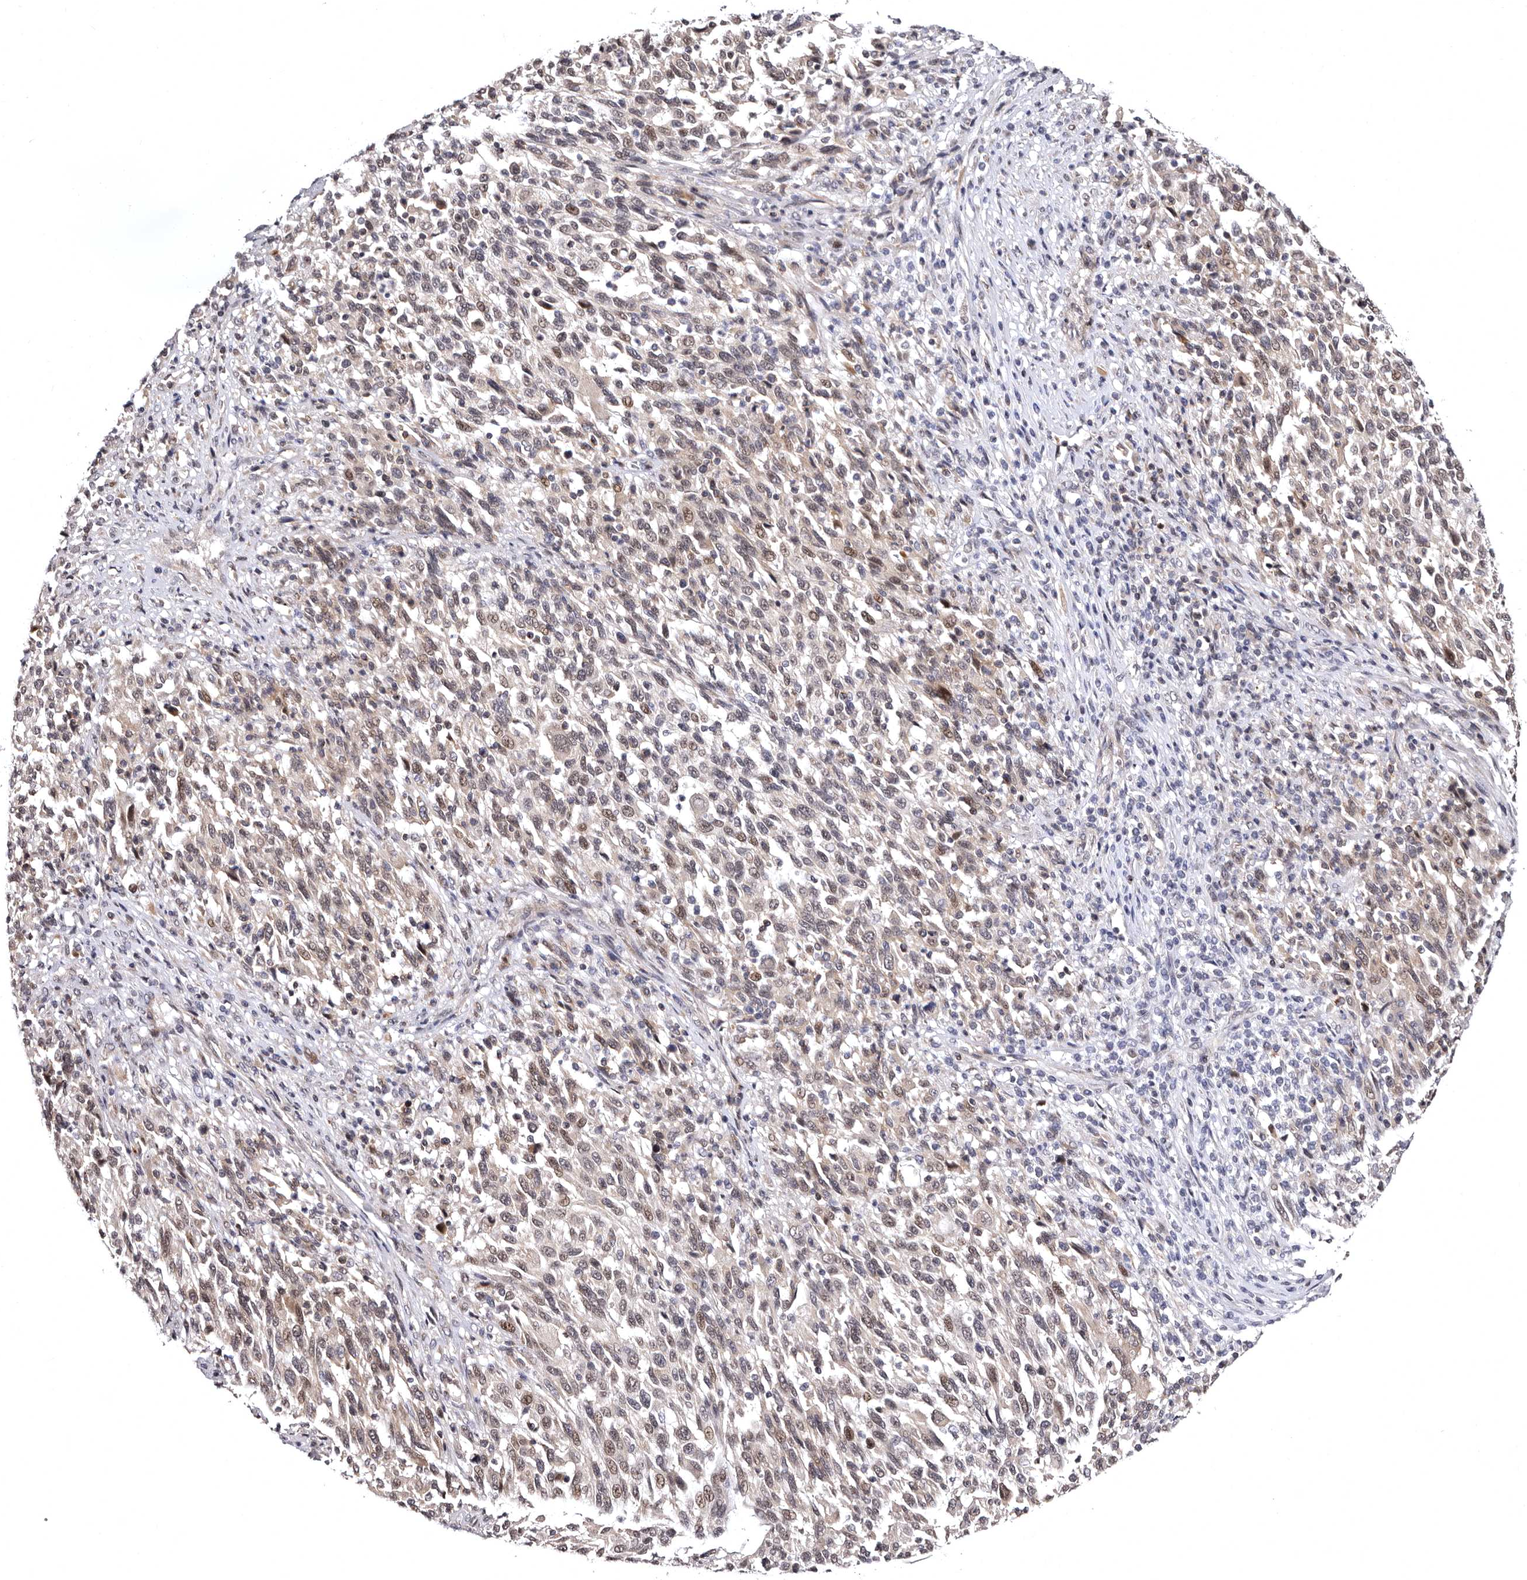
{"staining": {"intensity": "weak", "quantity": "25%-75%", "location": "cytoplasmic/membranous,nuclear"}, "tissue": "melanoma", "cell_type": "Tumor cells", "image_type": "cancer", "snomed": [{"axis": "morphology", "description": "Malignant melanoma, Metastatic site"}, {"axis": "topography", "description": "Lymph node"}], "caption": "High-magnification brightfield microscopy of malignant melanoma (metastatic site) stained with DAB (3,3'-diaminobenzidine) (brown) and counterstained with hematoxylin (blue). tumor cells exhibit weak cytoplasmic/membranous and nuclear expression is seen in about25%-75% of cells.", "gene": "PHF20L1", "patient": {"sex": "male", "age": 61}}